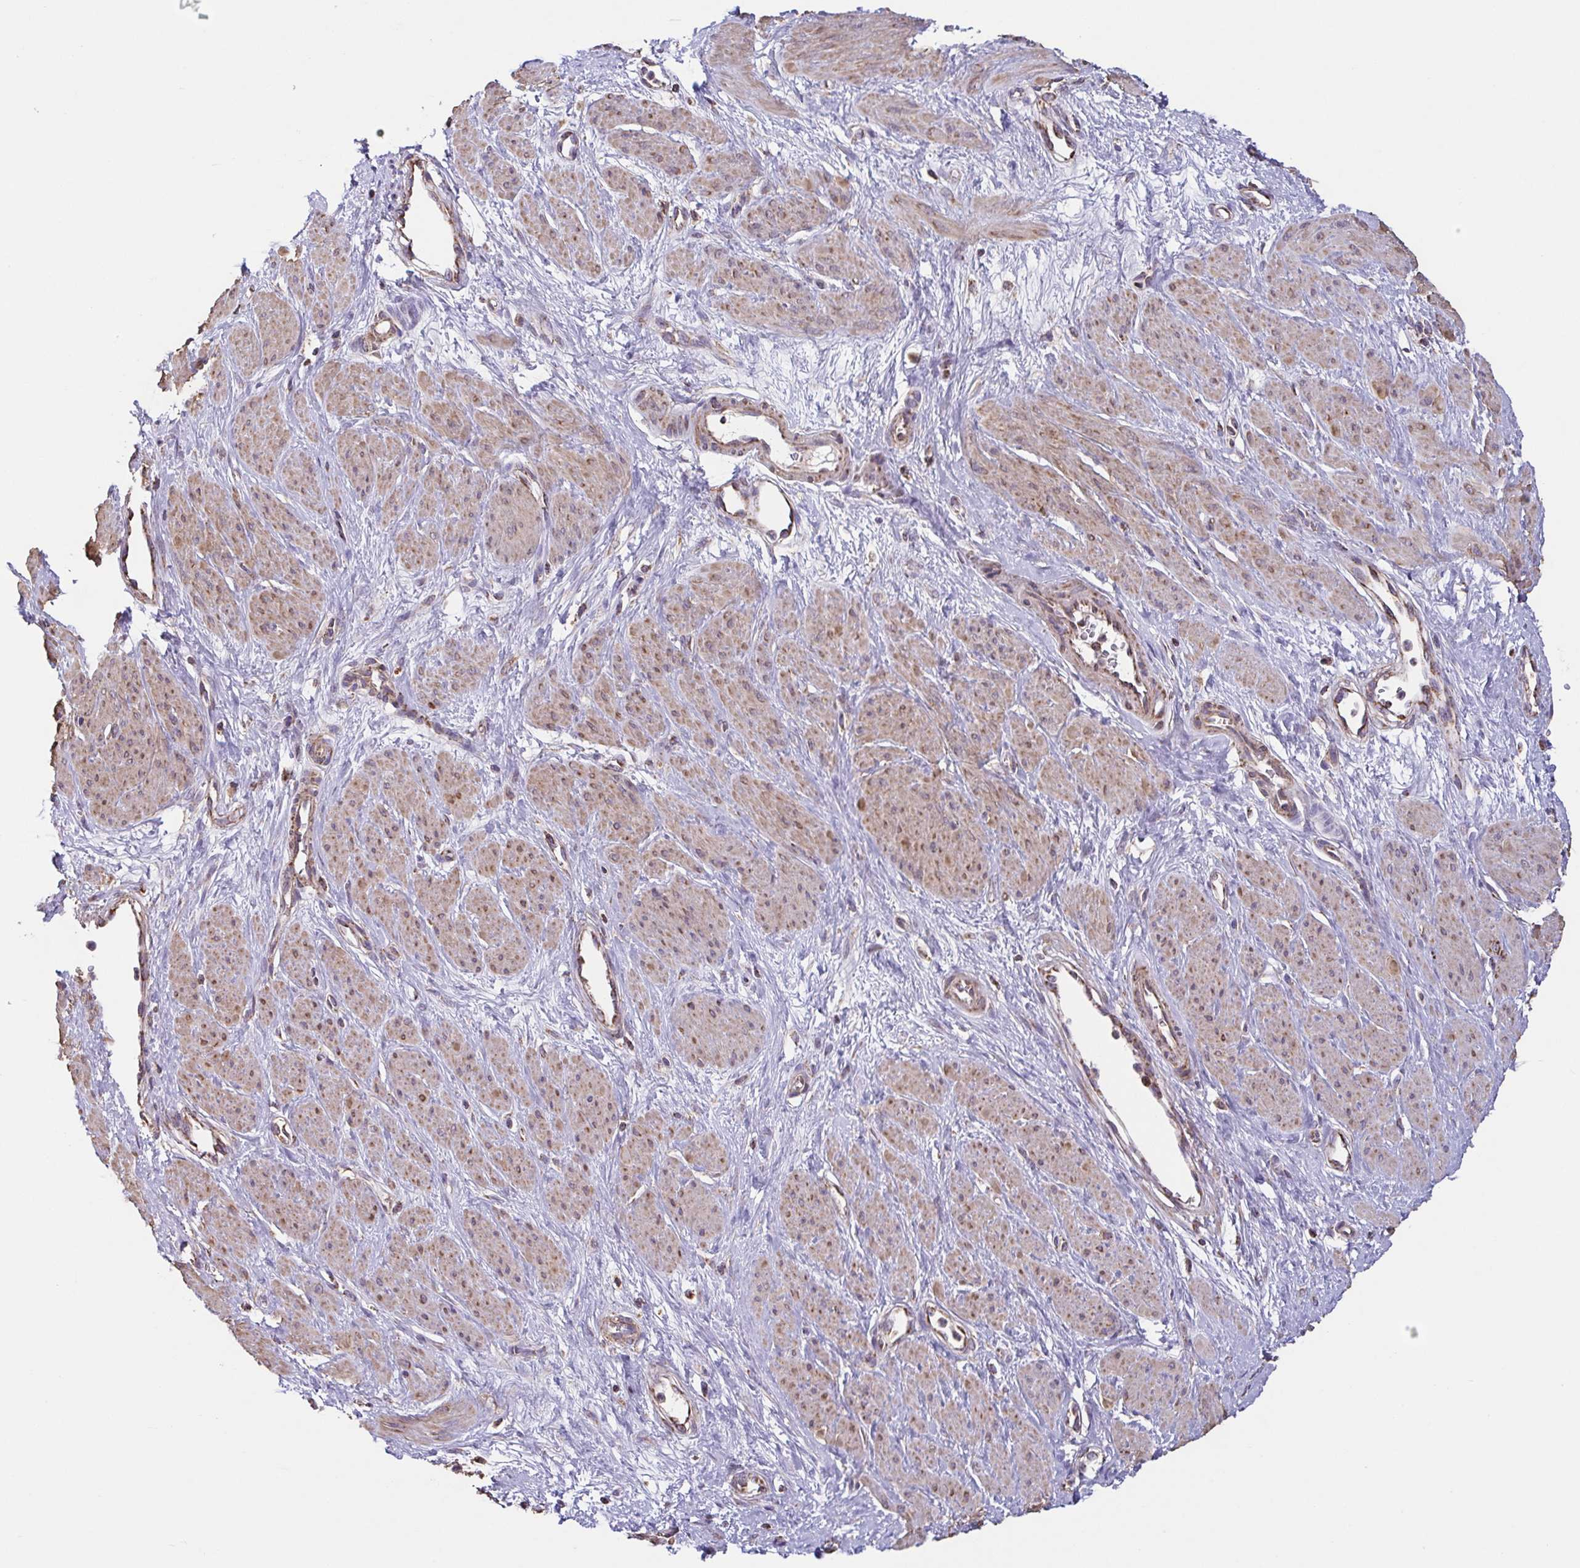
{"staining": {"intensity": "weak", "quantity": ">75%", "location": "cytoplasmic/membranous"}, "tissue": "smooth muscle", "cell_type": "Smooth muscle cells", "image_type": "normal", "snomed": [{"axis": "morphology", "description": "Normal tissue, NOS"}, {"axis": "topography", "description": "Smooth muscle"}, {"axis": "topography", "description": "Uterus"}], "caption": "Smooth muscle cells show low levels of weak cytoplasmic/membranous expression in about >75% of cells in normal human smooth muscle. (DAB (3,3'-diaminobenzidine) IHC with brightfield microscopy, high magnification).", "gene": "DIP2B", "patient": {"sex": "female", "age": 39}}